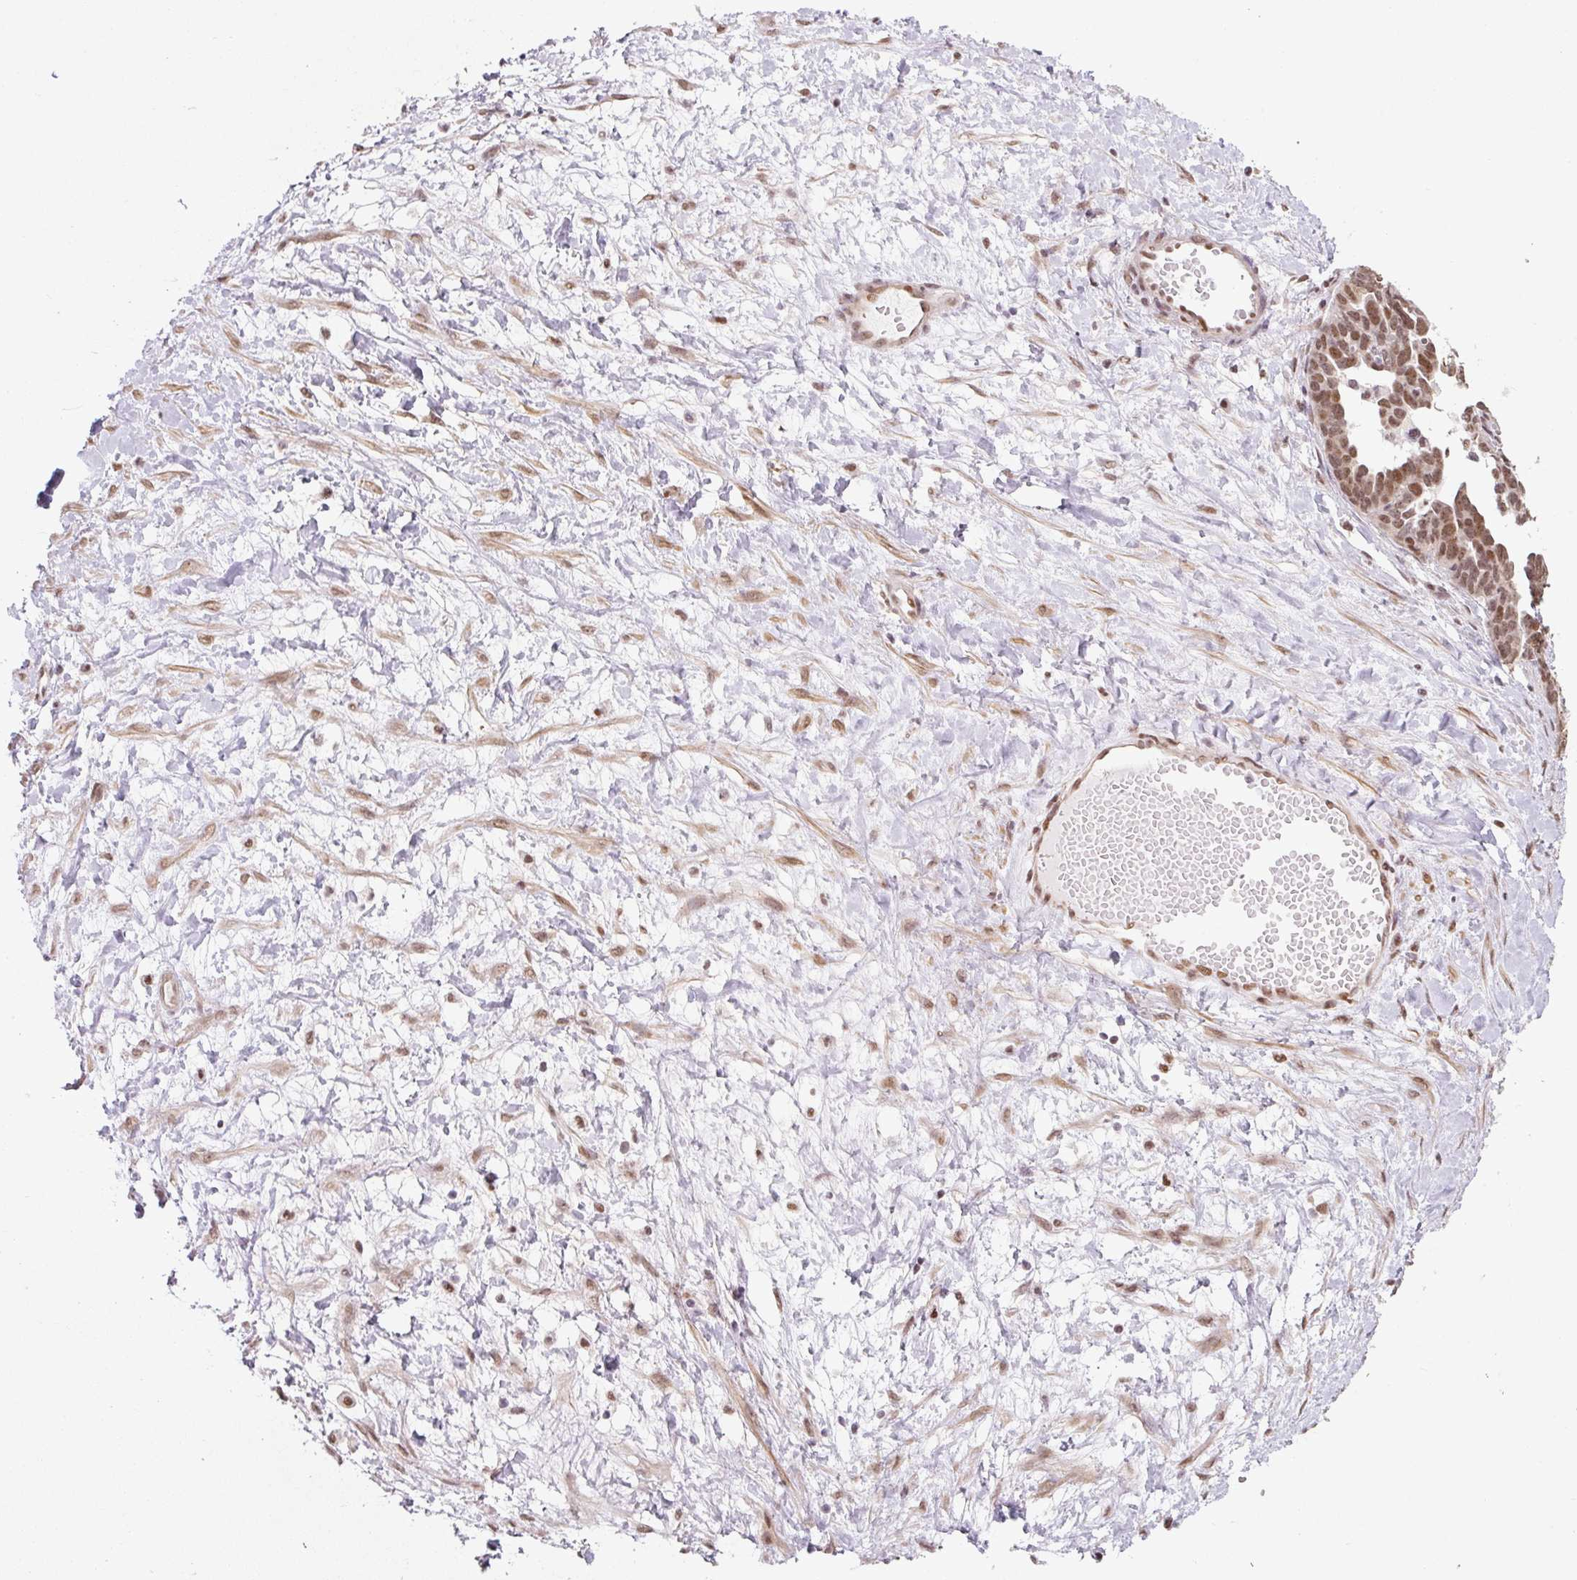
{"staining": {"intensity": "moderate", "quantity": ">75%", "location": "nuclear"}, "tissue": "ovarian cancer", "cell_type": "Tumor cells", "image_type": "cancer", "snomed": [{"axis": "morphology", "description": "Cystadenocarcinoma, serous, NOS"}, {"axis": "topography", "description": "Ovary"}], "caption": "A medium amount of moderate nuclear positivity is appreciated in approximately >75% of tumor cells in ovarian cancer (serous cystadenocarcinoma) tissue.", "gene": "TCFL5", "patient": {"sex": "female", "age": 54}}